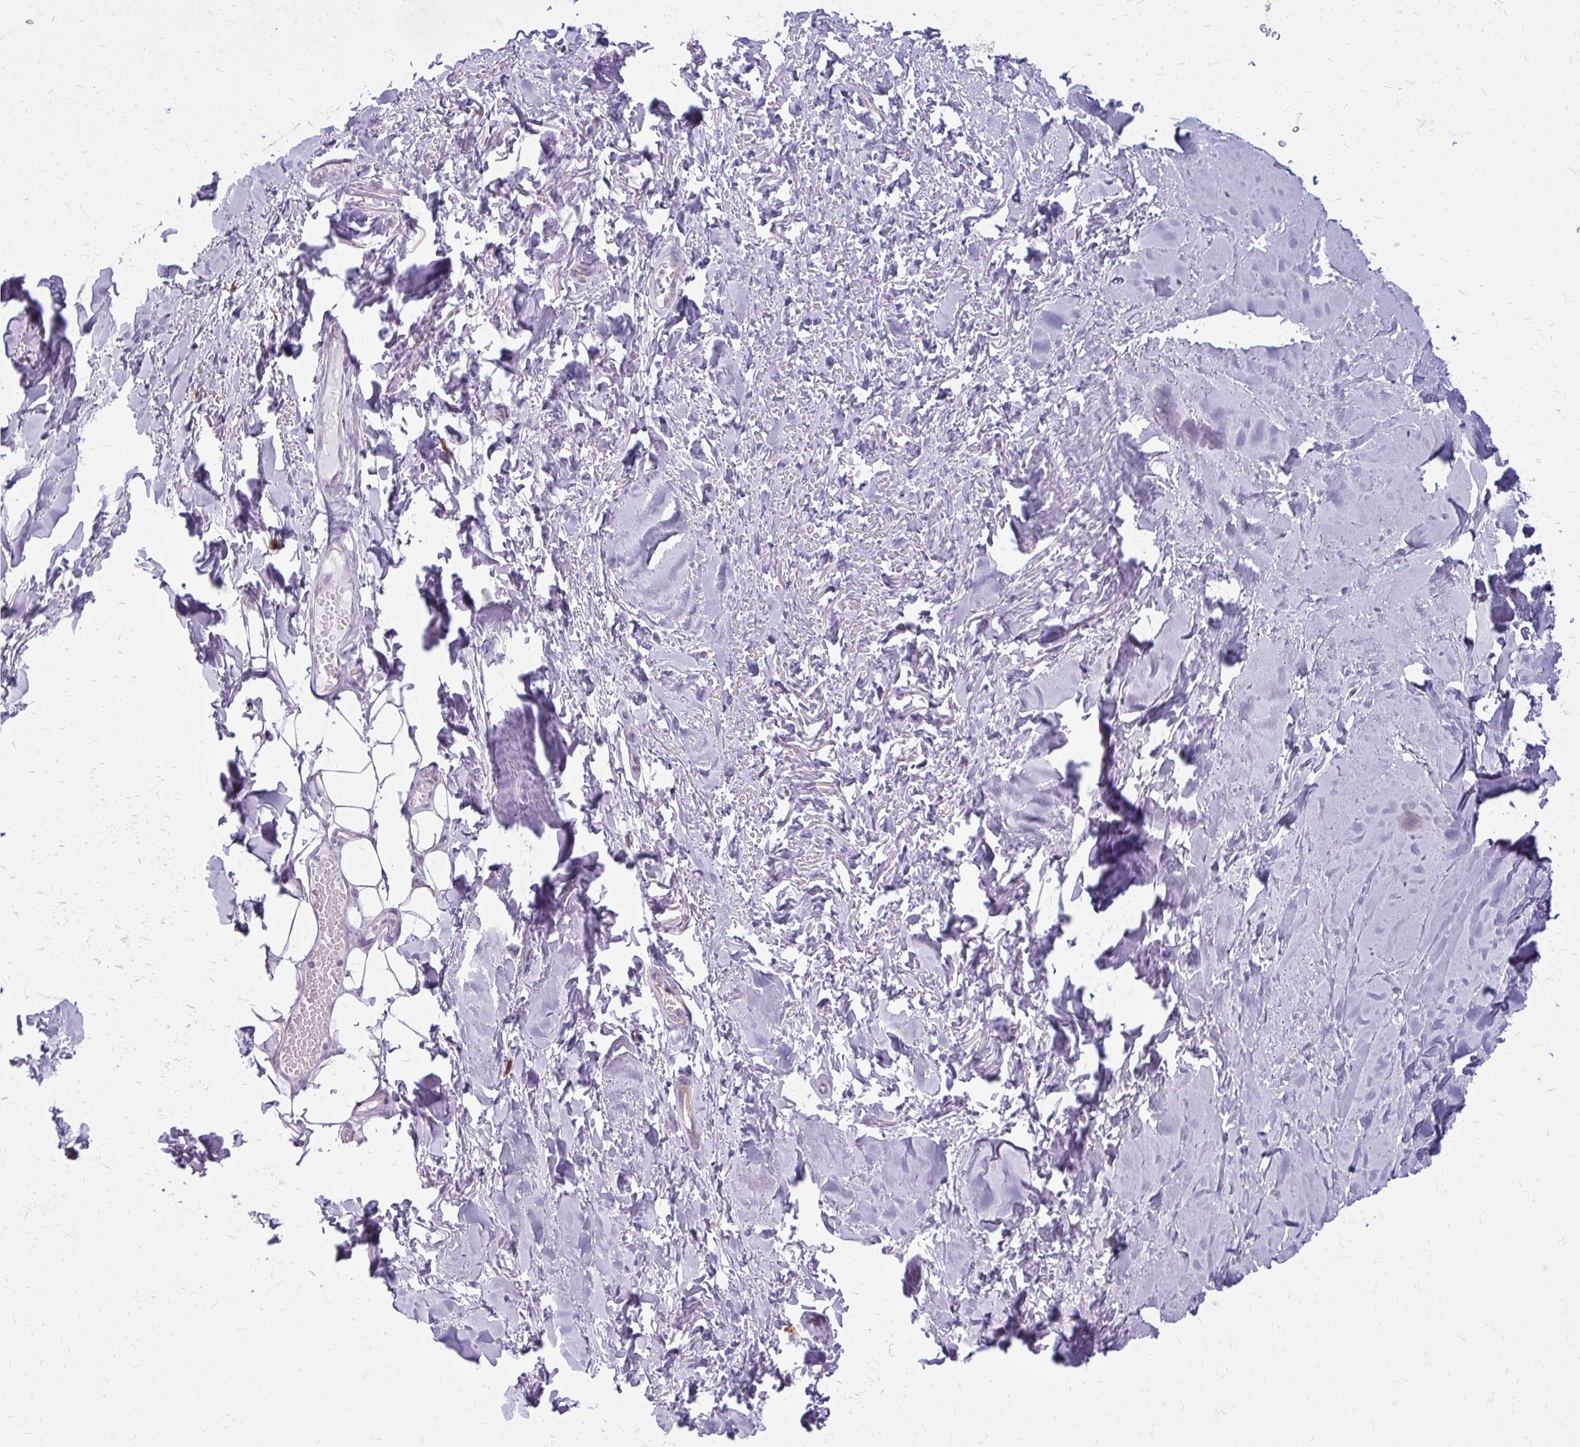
{"staining": {"intensity": "negative", "quantity": "none", "location": "none"}, "tissue": "adipose tissue", "cell_type": "Adipocytes", "image_type": "normal", "snomed": [{"axis": "morphology", "description": "Normal tissue, NOS"}, {"axis": "topography", "description": "Cartilage tissue"}, {"axis": "topography", "description": "Nasopharynx"}, {"axis": "topography", "description": "Thyroid gland"}], "caption": "DAB immunohistochemical staining of normal adipose tissue displays no significant expression in adipocytes. (Brightfield microscopy of DAB IHC at high magnification).", "gene": "IFIT1", "patient": {"sex": "male", "age": 63}}